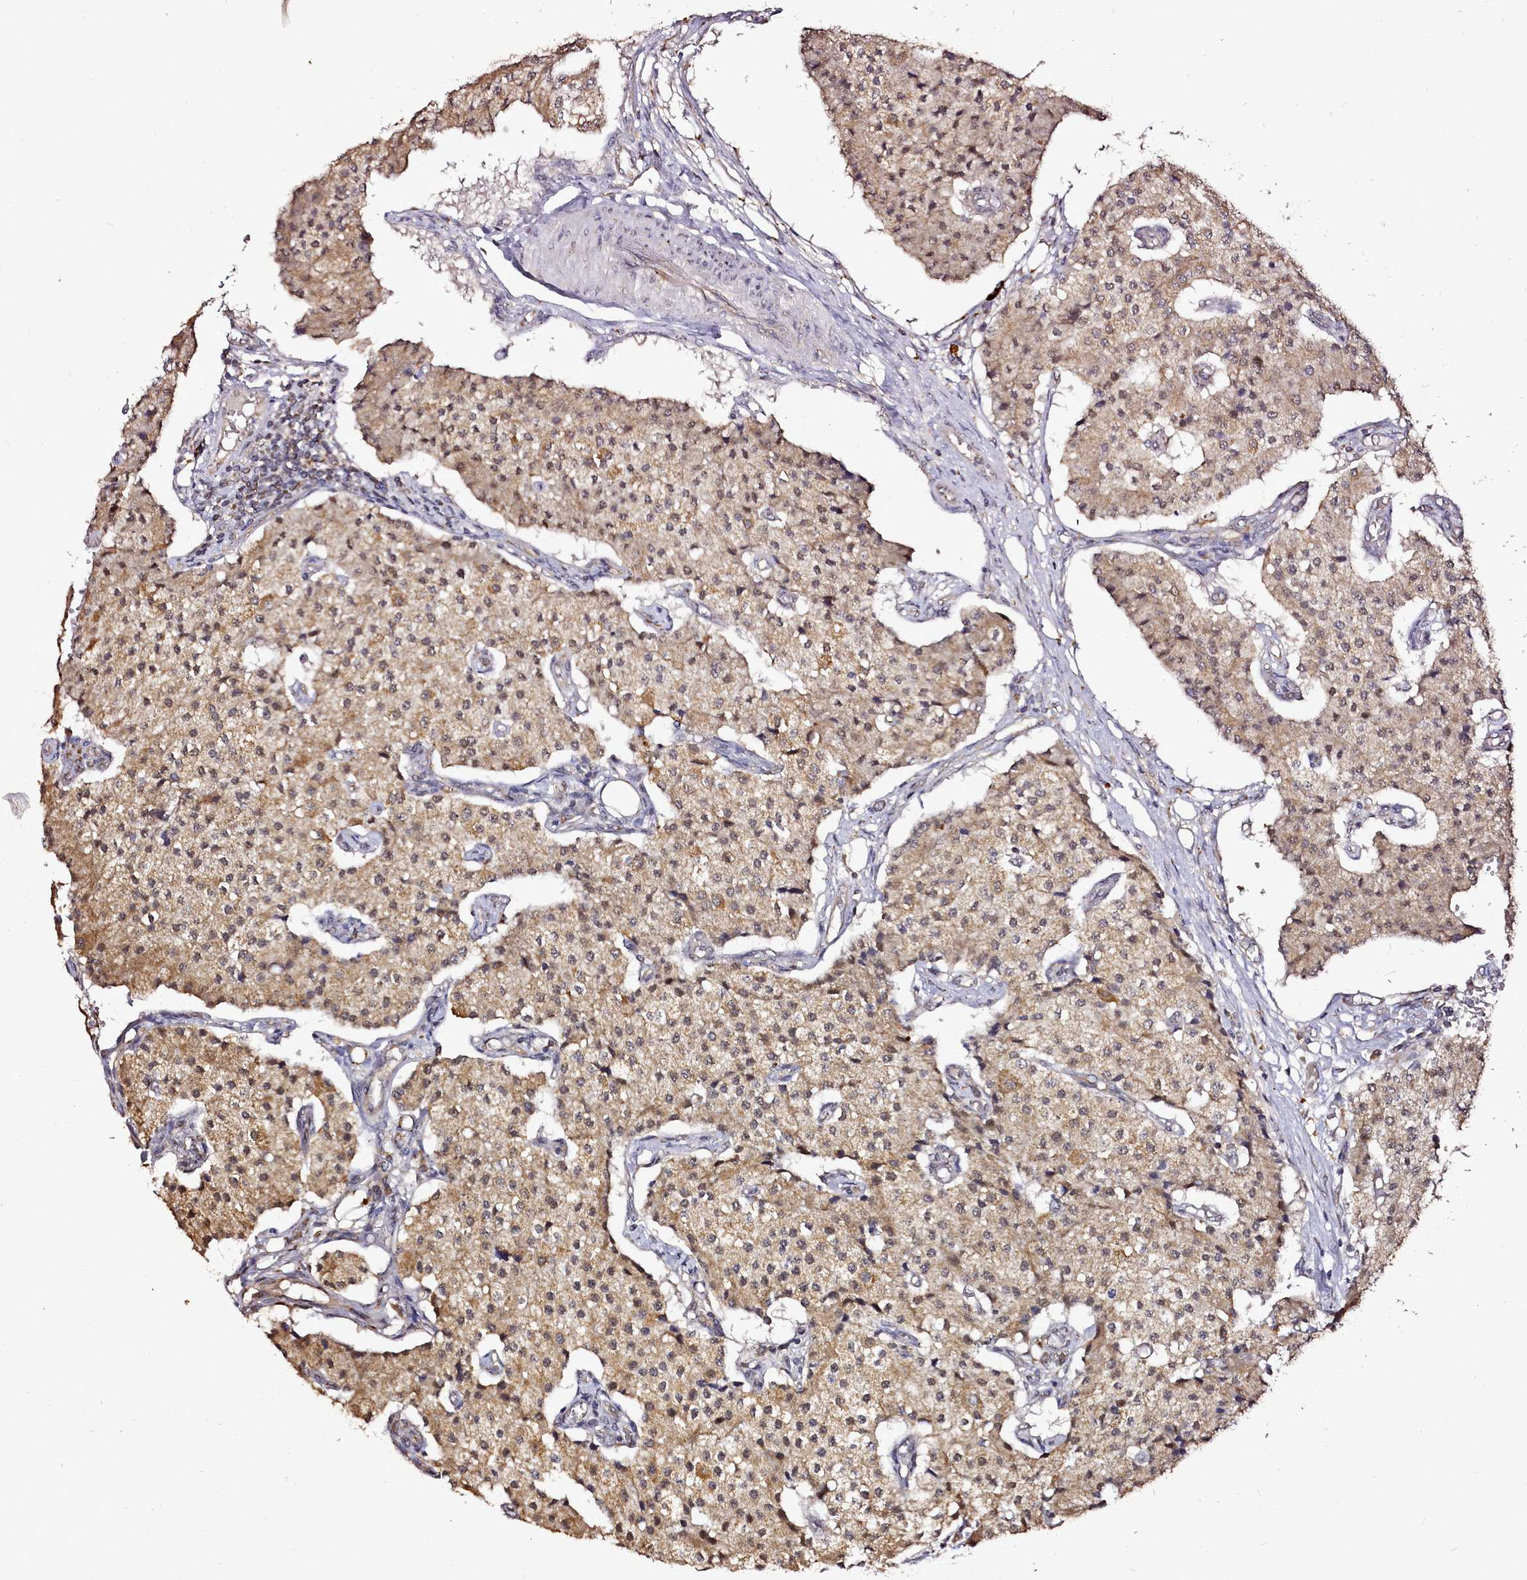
{"staining": {"intensity": "moderate", "quantity": ">75%", "location": "cytoplasmic/membranous"}, "tissue": "carcinoid", "cell_type": "Tumor cells", "image_type": "cancer", "snomed": [{"axis": "morphology", "description": "Carcinoid, malignant, NOS"}, {"axis": "topography", "description": "Colon"}], "caption": "Immunohistochemistry (IHC) photomicrograph of neoplastic tissue: carcinoid (malignant) stained using immunohistochemistry (IHC) exhibits medium levels of moderate protein expression localized specifically in the cytoplasmic/membranous of tumor cells, appearing as a cytoplasmic/membranous brown color.", "gene": "EDIL3", "patient": {"sex": "female", "age": 52}}